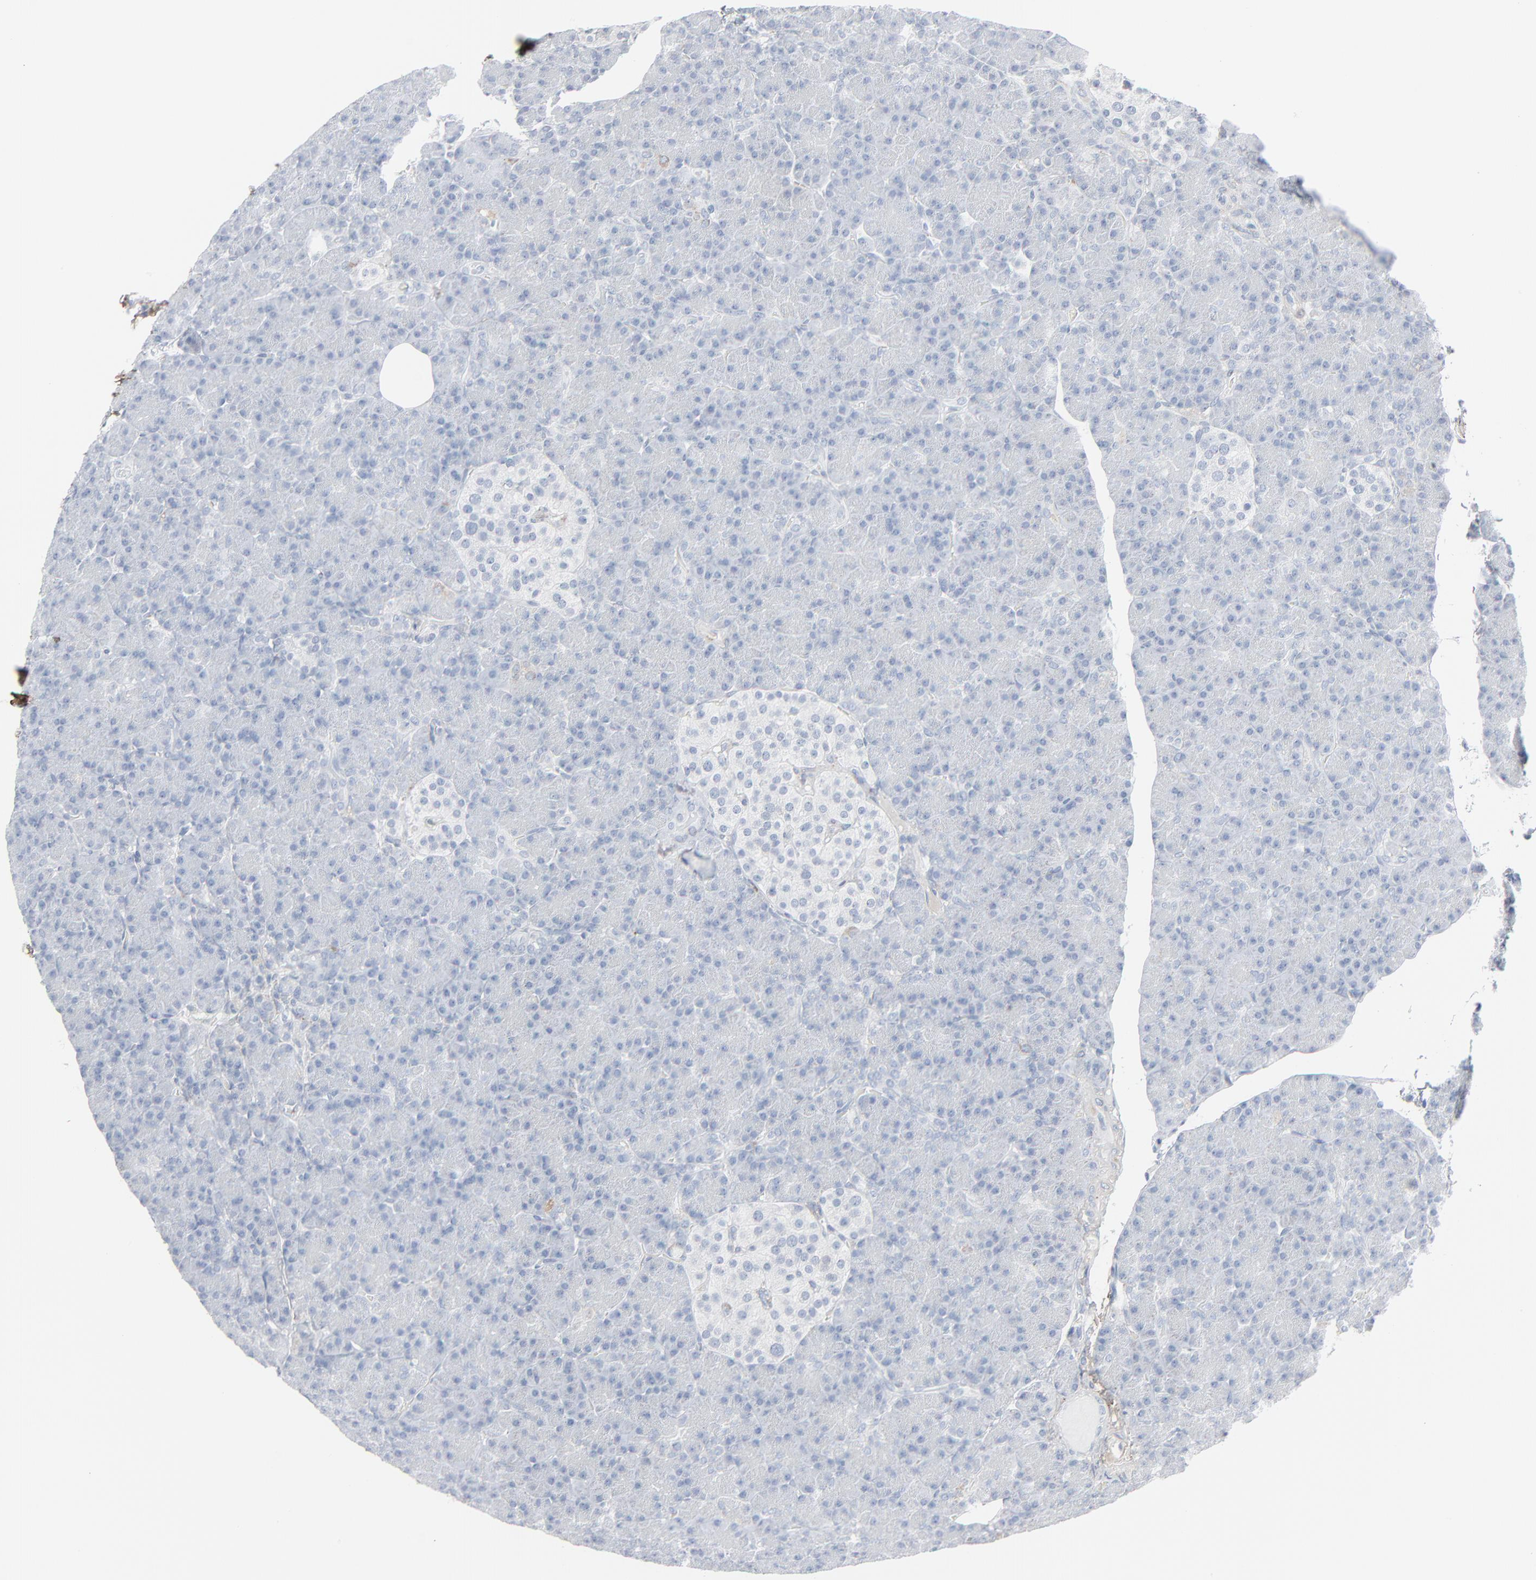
{"staining": {"intensity": "negative", "quantity": "none", "location": "none"}, "tissue": "pancreas", "cell_type": "Exocrine glandular cells", "image_type": "normal", "snomed": [{"axis": "morphology", "description": "Normal tissue, NOS"}, {"axis": "topography", "description": "Pancreas"}], "caption": "This is an immunohistochemistry (IHC) micrograph of benign pancreas. There is no positivity in exocrine glandular cells.", "gene": "BGN", "patient": {"sex": "female", "age": 43}}